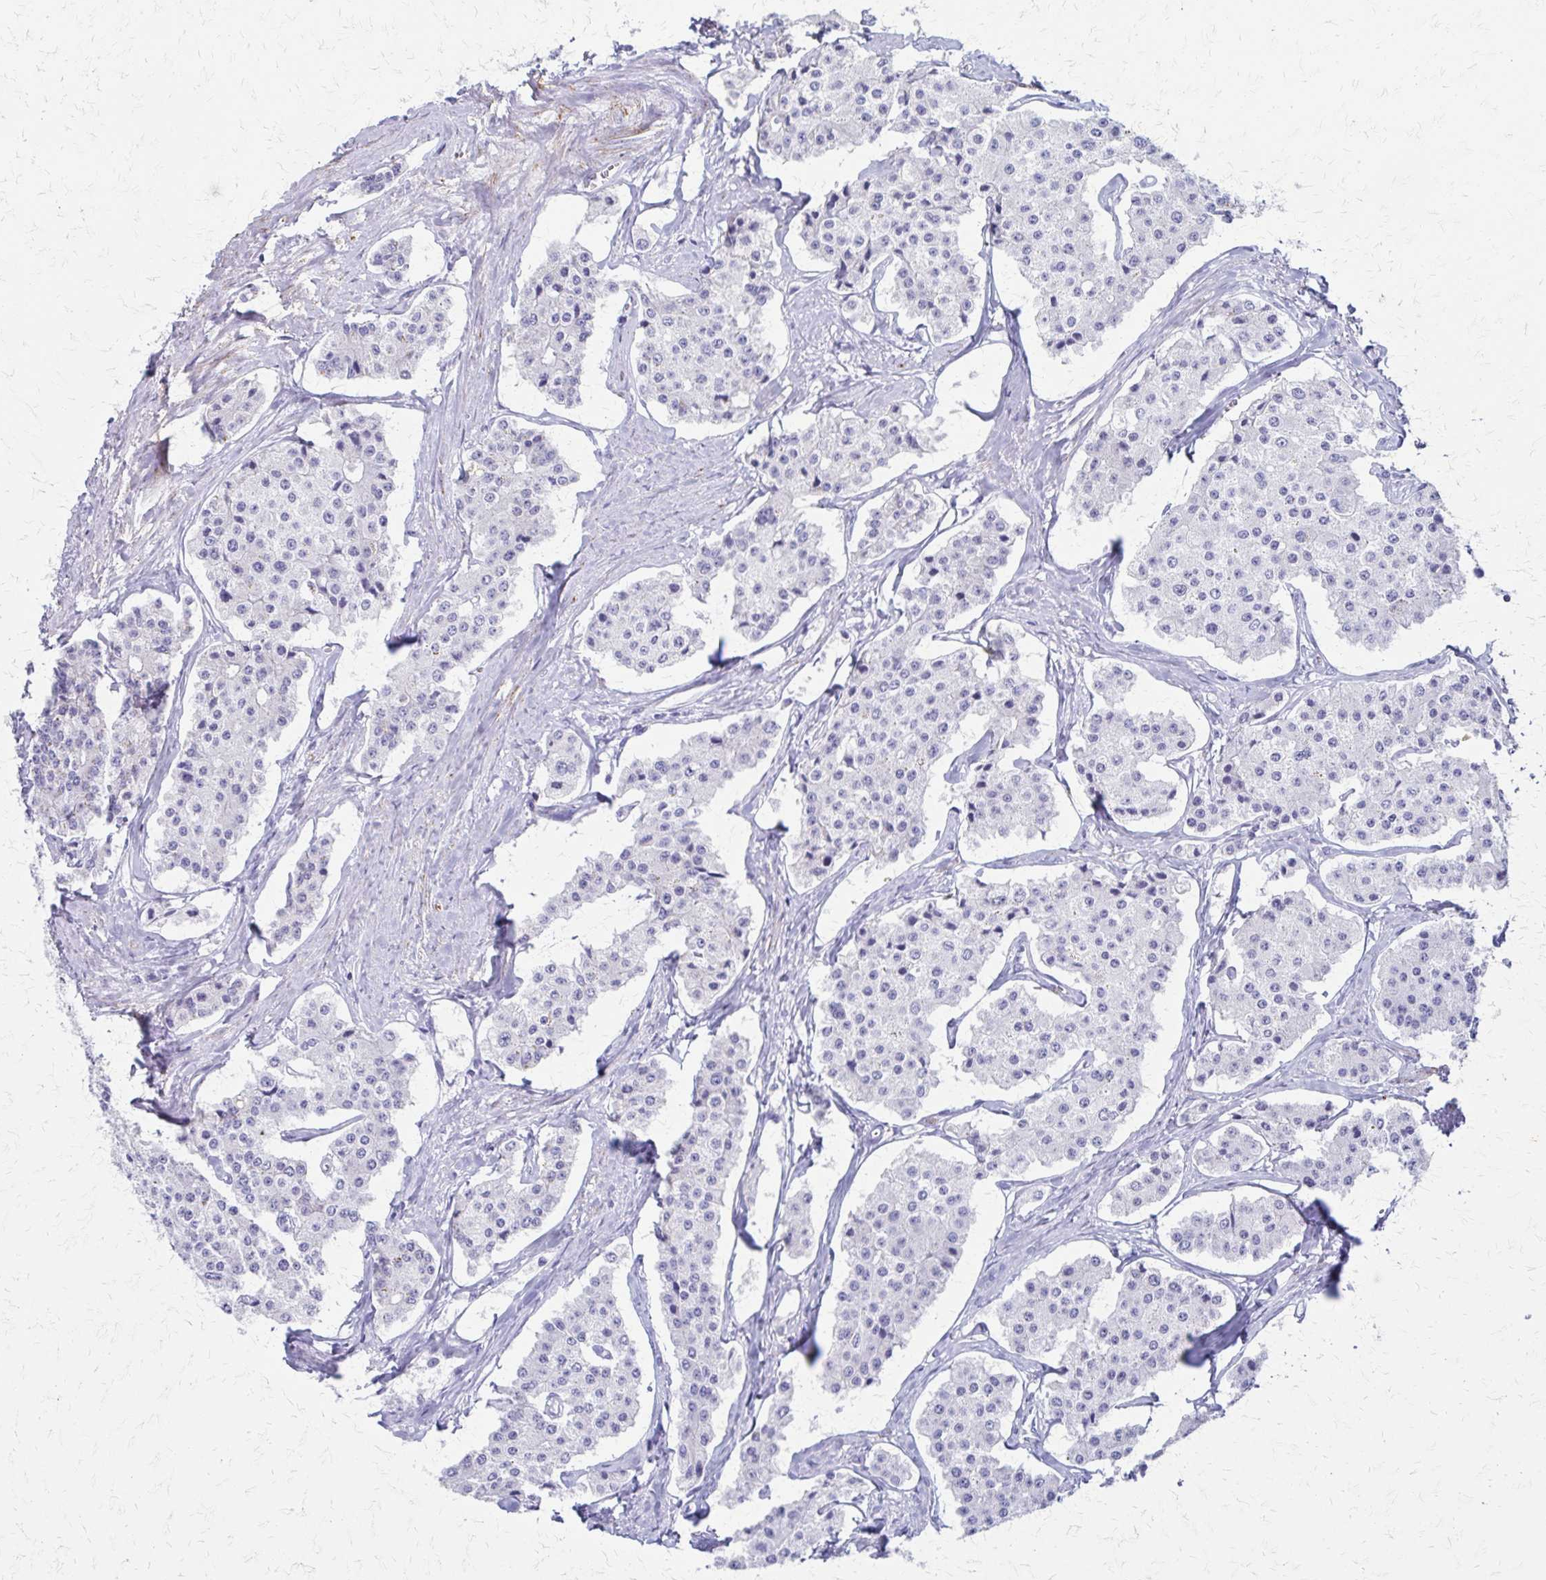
{"staining": {"intensity": "negative", "quantity": "none", "location": "none"}, "tissue": "carcinoid", "cell_type": "Tumor cells", "image_type": "cancer", "snomed": [{"axis": "morphology", "description": "Carcinoid, malignant, NOS"}, {"axis": "topography", "description": "Small intestine"}], "caption": "An IHC micrograph of malignant carcinoid is shown. There is no staining in tumor cells of malignant carcinoid.", "gene": "ZSCAN5B", "patient": {"sex": "female", "age": 65}}